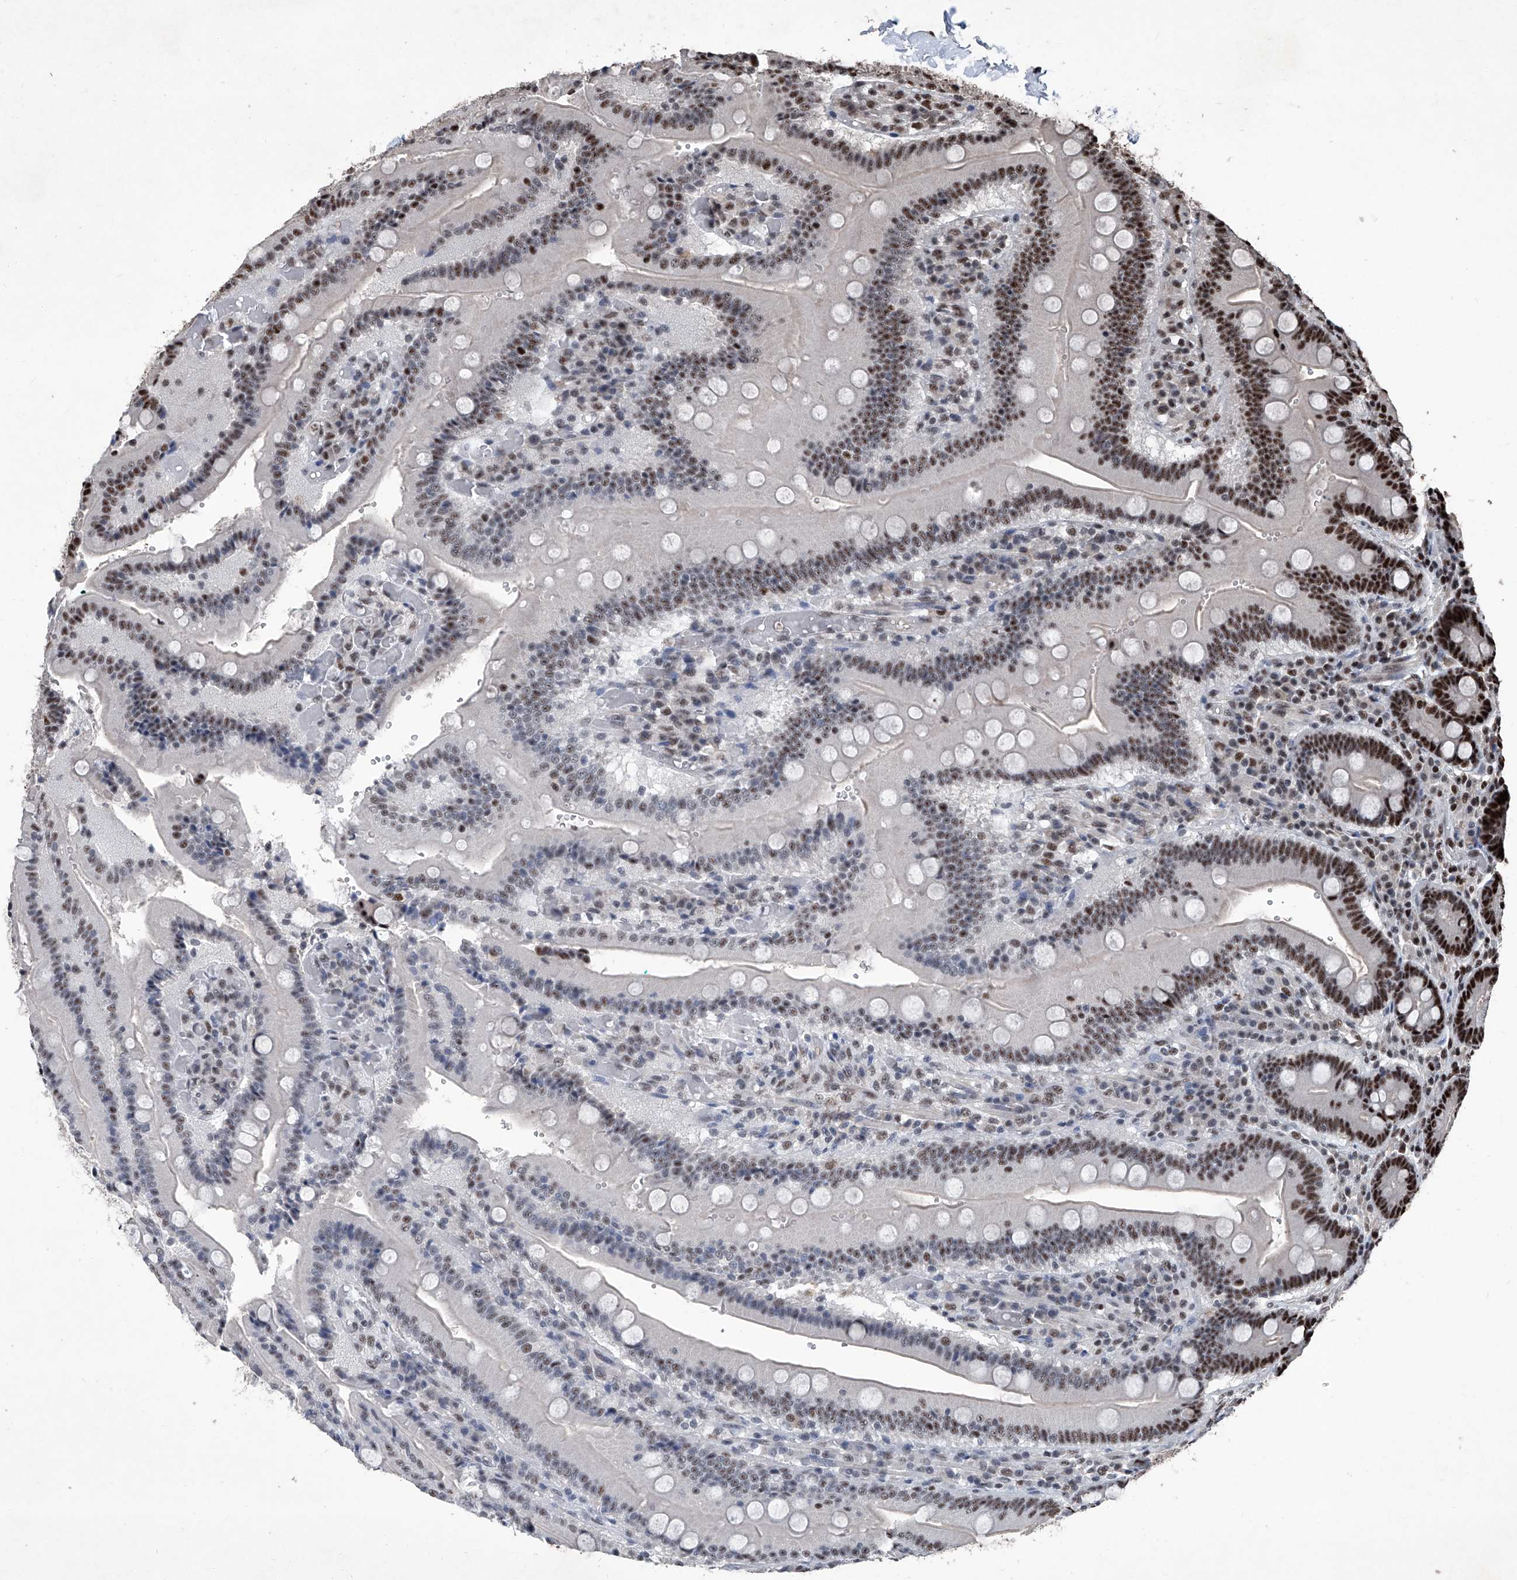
{"staining": {"intensity": "strong", "quantity": ">75%", "location": "nuclear"}, "tissue": "duodenum", "cell_type": "Glandular cells", "image_type": "normal", "snomed": [{"axis": "morphology", "description": "Normal tissue, NOS"}, {"axis": "topography", "description": "Duodenum"}], "caption": "Immunohistochemical staining of benign human duodenum demonstrates high levels of strong nuclear positivity in approximately >75% of glandular cells.", "gene": "DDX39B", "patient": {"sex": "female", "age": 62}}